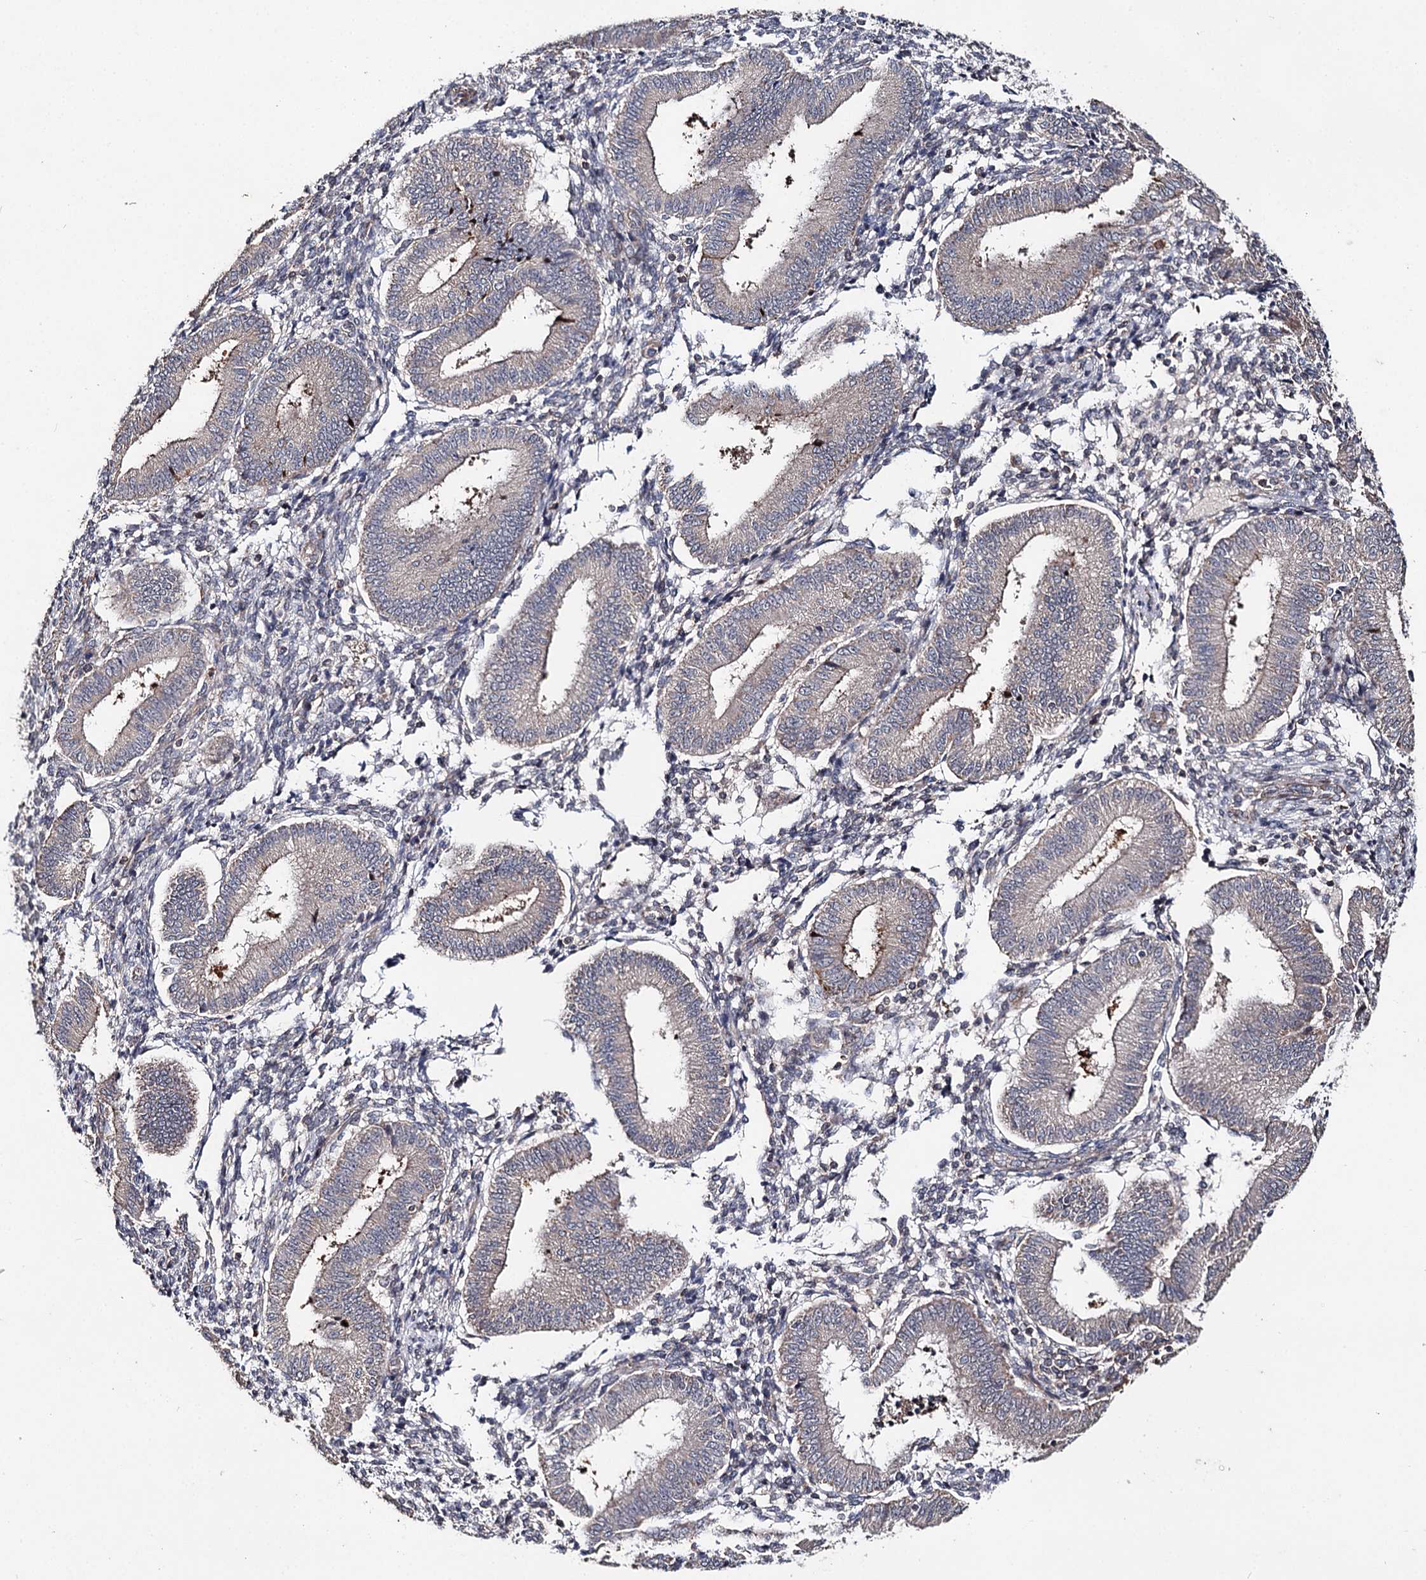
{"staining": {"intensity": "weak", "quantity": "25%-75%", "location": "cytoplasmic/membranous"}, "tissue": "endometrium", "cell_type": "Cells in endometrial stroma", "image_type": "normal", "snomed": [{"axis": "morphology", "description": "Normal tissue, NOS"}, {"axis": "topography", "description": "Endometrium"}], "caption": "Immunohistochemical staining of benign human endometrium displays weak cytoplasmic/membranous protein staining in about 25%-75% of cells in endometrial stroma. Nuclei are stained in blue.", "gene": "MINDY3", "patient": {"sex": "female", "age": 39}}